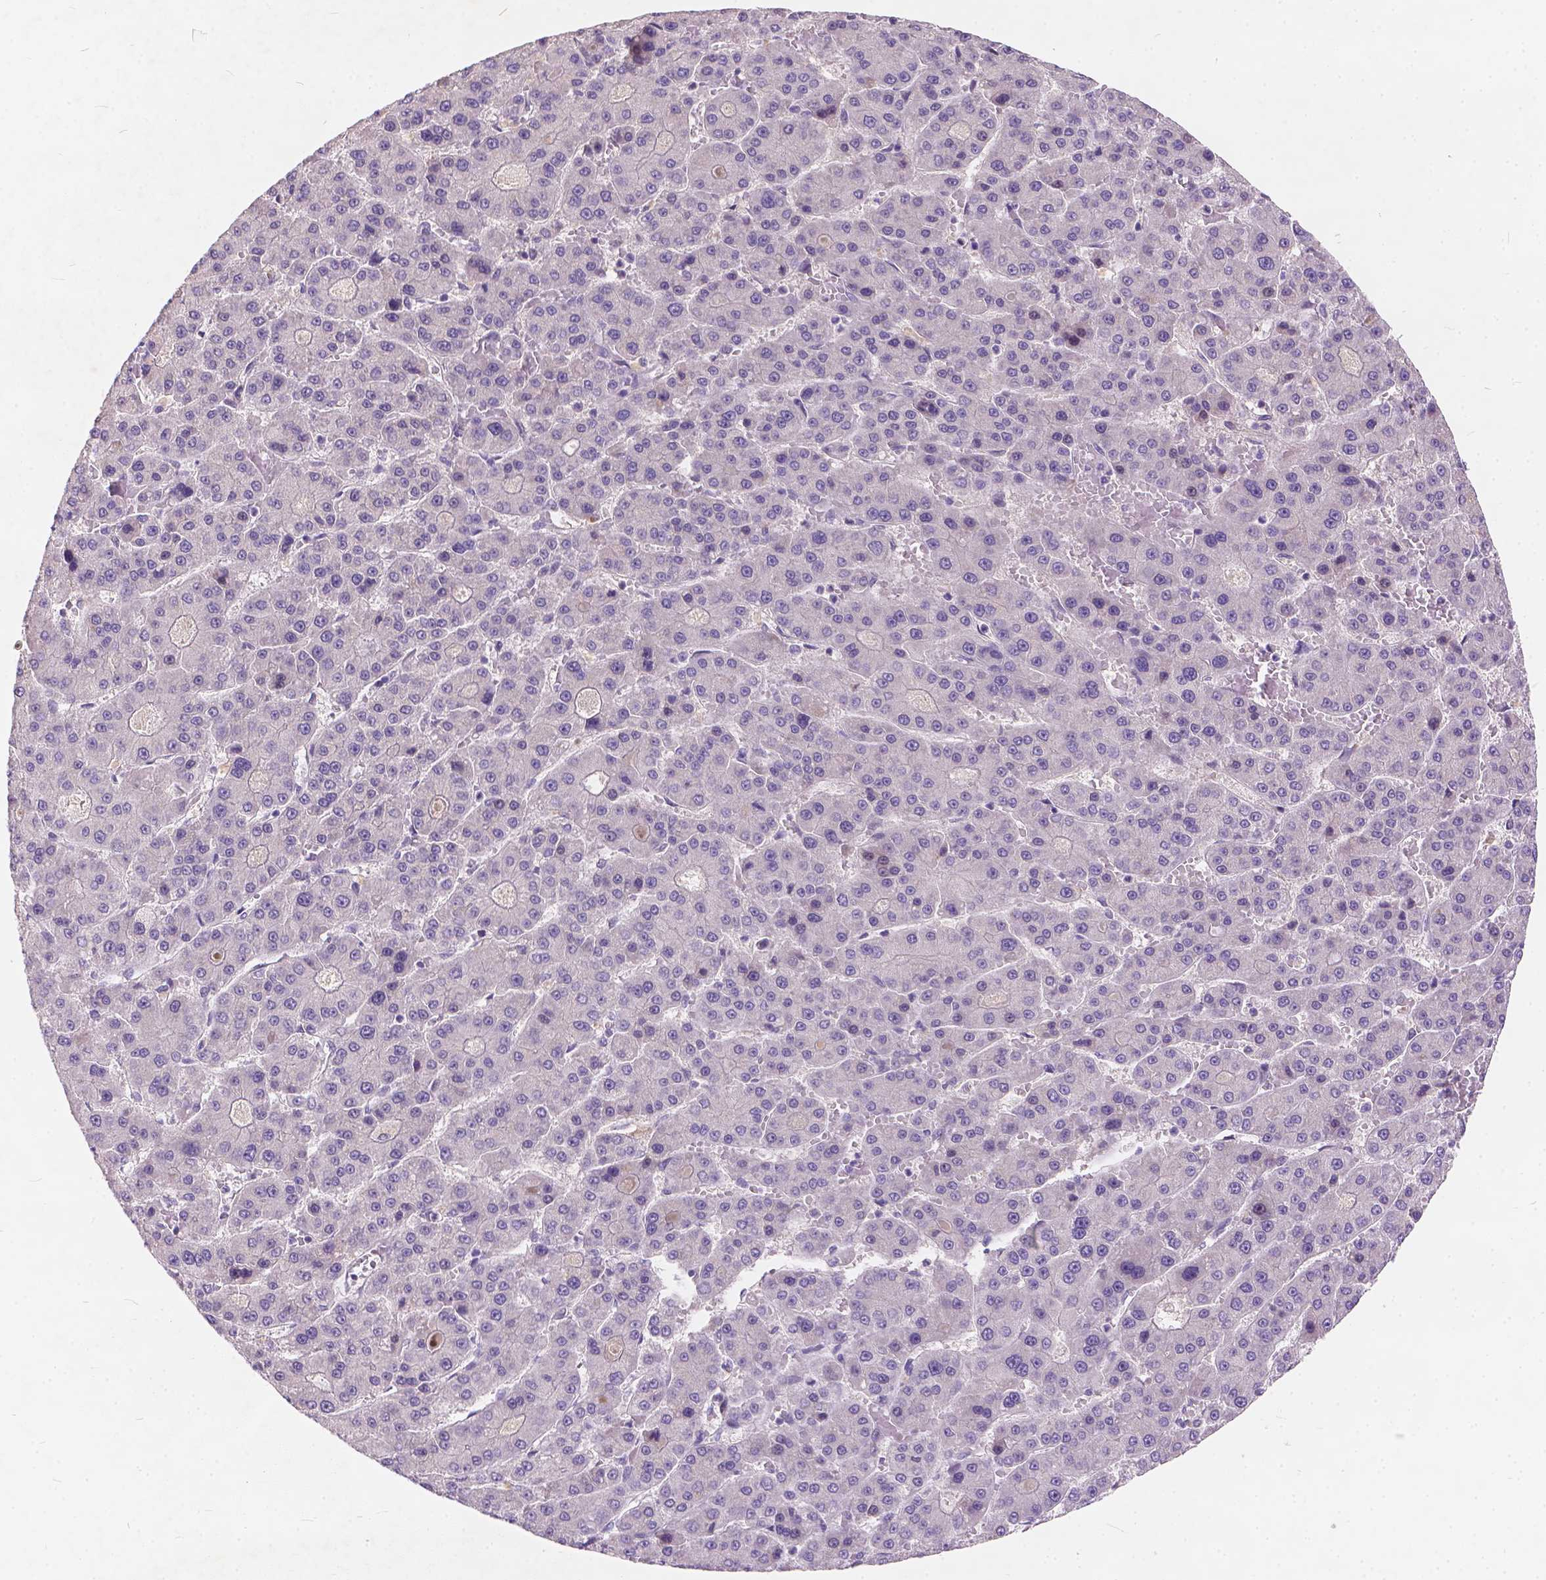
{"staining": {"intensity": "negative", "quantity": "none", "location": "none"}, "tissue": "liver cancer", "cell_type": "Tumor cells", "image_type": "cancer", "snomed": [{"axis": "morphology", "description": "Carcinoma, Hepatocellular, NOS"}, {"axis": "topography", "description": "Liver"}], "caption": "Image shows no protein expression in tumor cells of liver cancer tissue.", "gene": "FAM53A", "patient": {"sex": "male", "age": 70}}